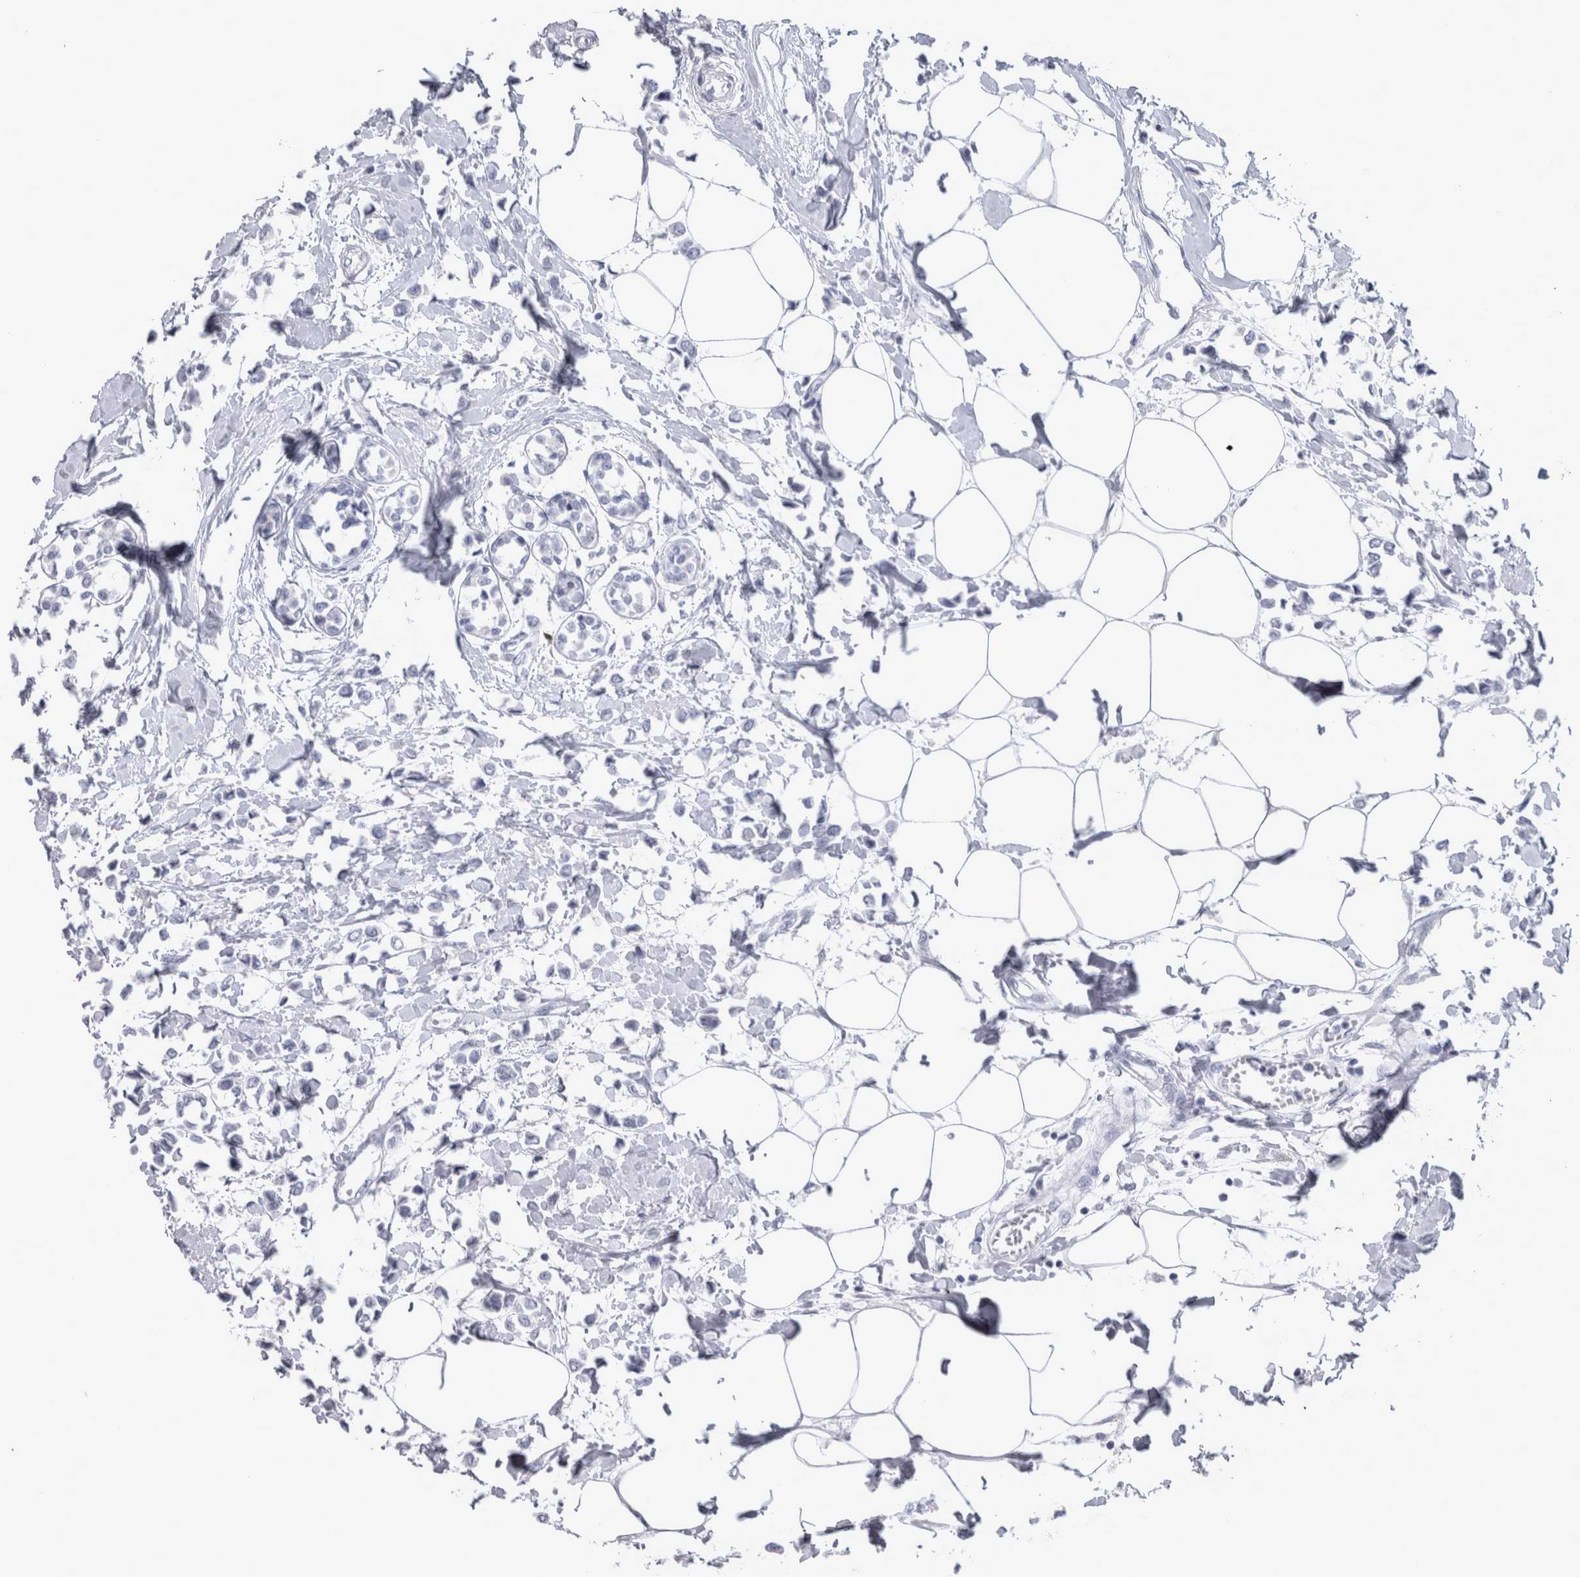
{"staining": {"intensity": "negative", "quantity": "none", "location": "none"}, "tissue": "breast cancer", "cell_type": "Tumor cells", "image_type": "cancer", "snomed": [{"axis": "morphology", "description": "Lobular carcinoma"}, {"axis": "topography", "description": "Breast"}], "caption": "Protein analysis of breast cancer demonstrates no significant positivity in tumor cells. (DAB (3,3'-diaminobenzidine) immunohistochemistry visualized using brightfield microscopy, high magnification).", "gene": "MSMB", "patient": {"sex": "female", "age": 51}}